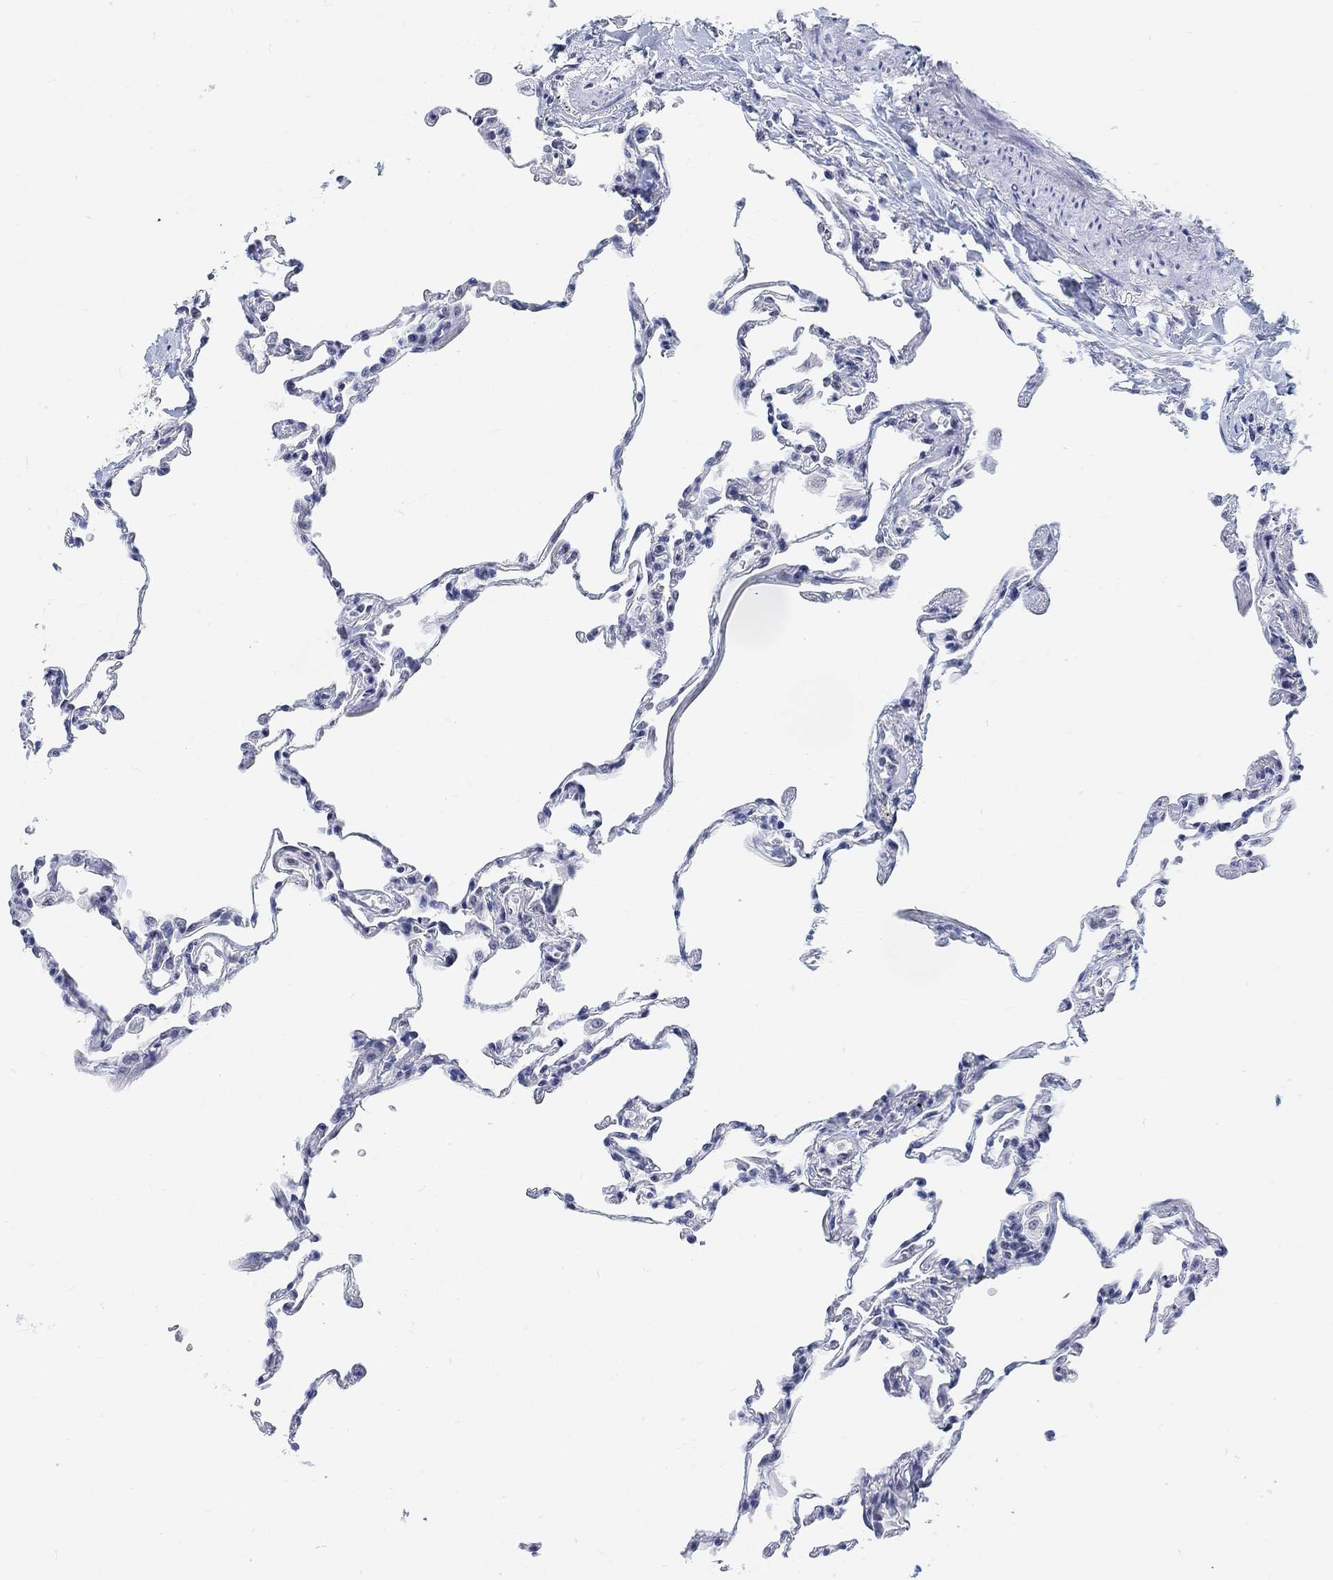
{"staining": {"intensity": "moderate", "quantity": "25%-75%", "location": "nuclear"}, "tissue": "lung", "cell_type": "Alveolar cells", "image_type": "normal", "snomed": [{"axis": "morphology", "description": "Normal tissue, NOS"}, {"axis": "topography", "description": "Lung"}], "caption": "Protein staining shows moderate nuclear staining in about 25%-75% of alveolar cells in benign lung. The protein is stained brown, and the nuclei are stained in blue (DAB (3,3'-diaminobenzidine) IHC with brightfield microscopy, high magnification).", "gene": "PURG", "patient": {"sex": "female", "age": 57}}